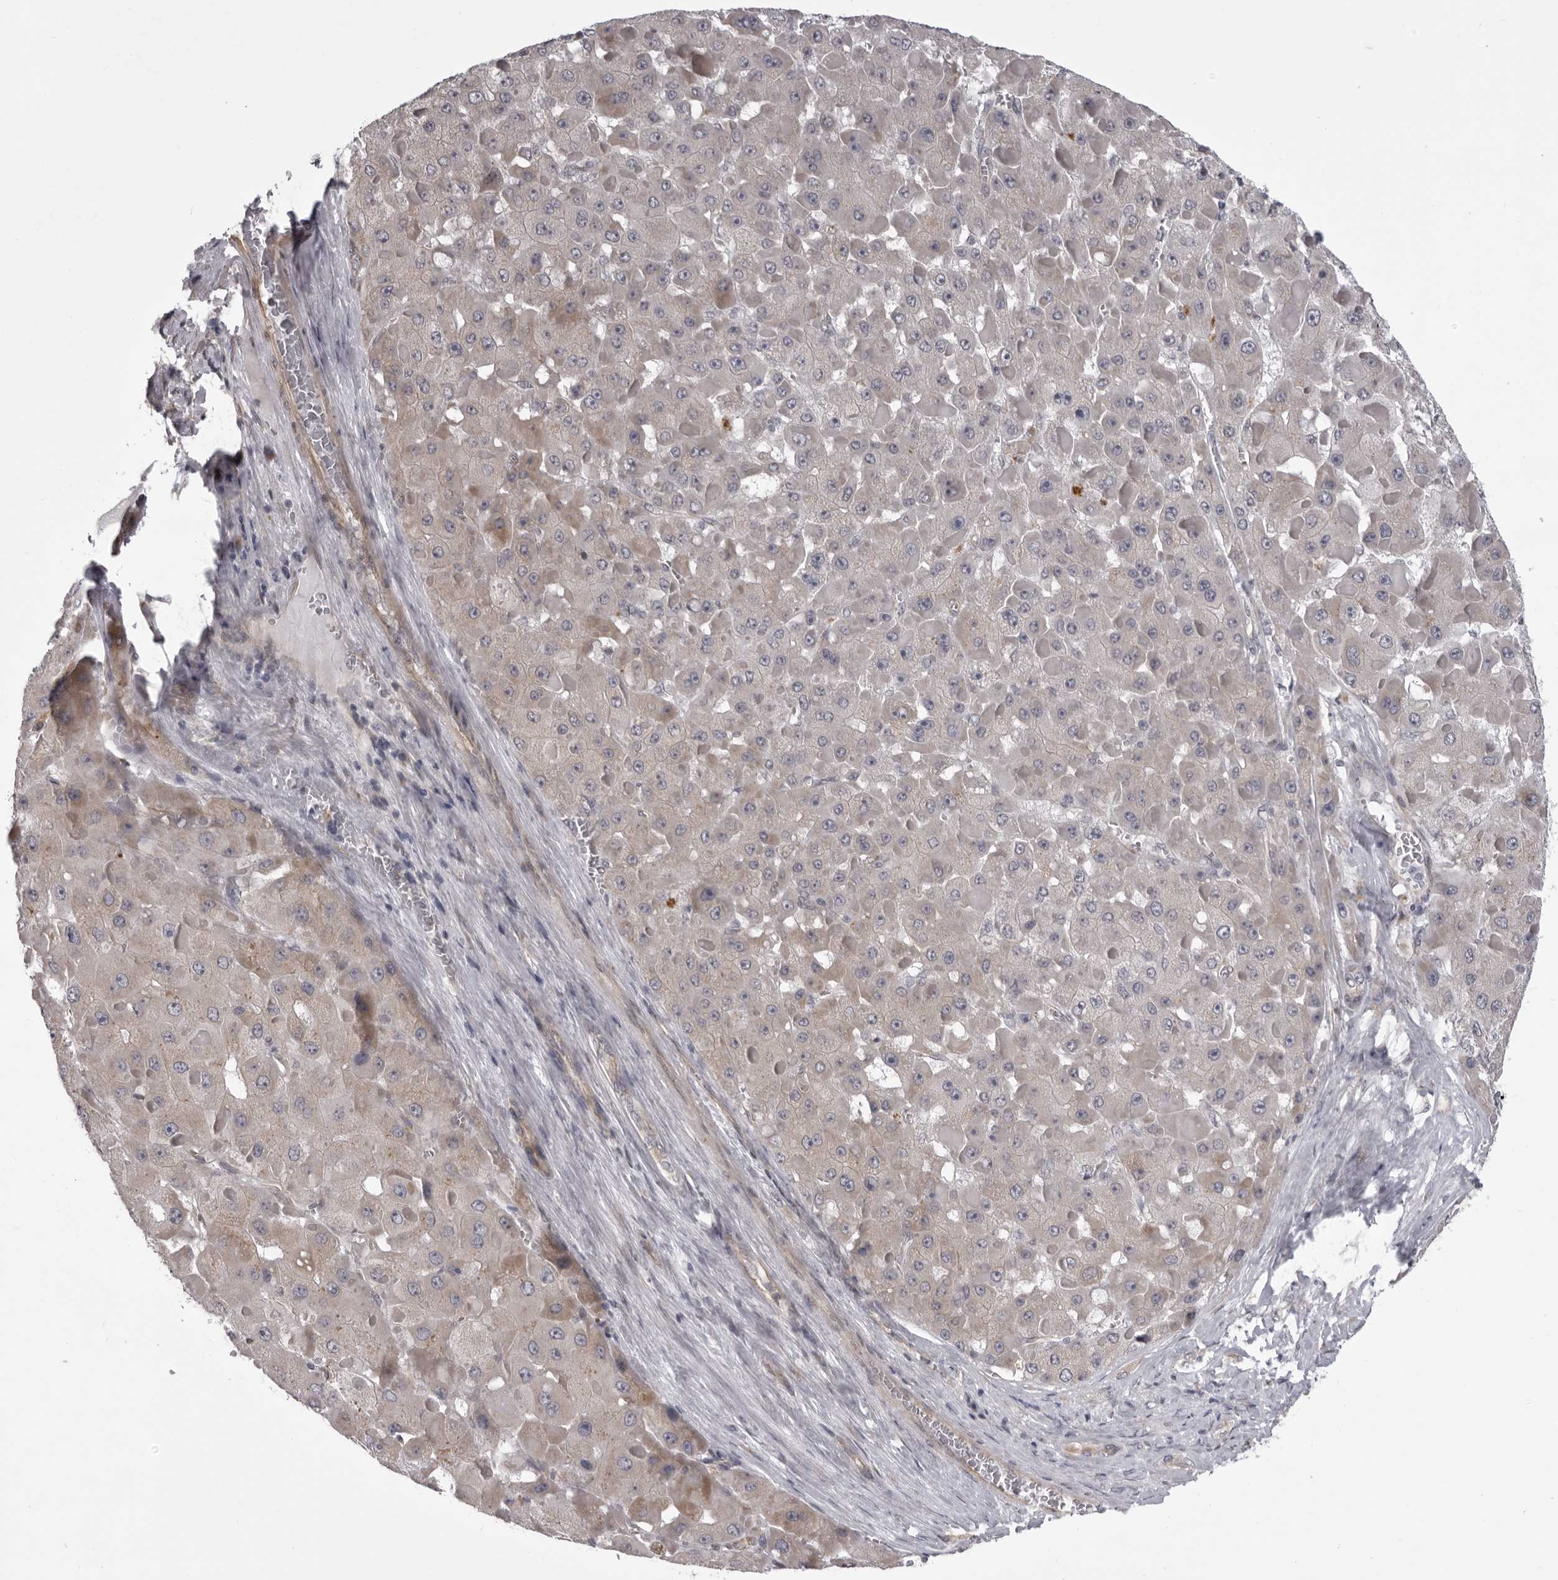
{"staining": {"intensity": "weak", "quantity": "25%-75%", "location": "cytoplasmic/membranous"}, "tissue": "liver cancer", "cell_type": "Tumor cells", "image_type": "cancer", "snomed": [{"axis": "morphology", "description": "Carcinoma, Hepatocellular, NOS"}, {"axis": "topography", "description": "Liver"}], "caption": "There is low levels of weak cytoplasmic/membranous staining in tumor cells of liver cancer (hepatocellular carcinoma), as demonstrated by immunohistochemical staining (brown color).", "gene": "EPHA10", "patient": {"sex": "female", "age": 73}}